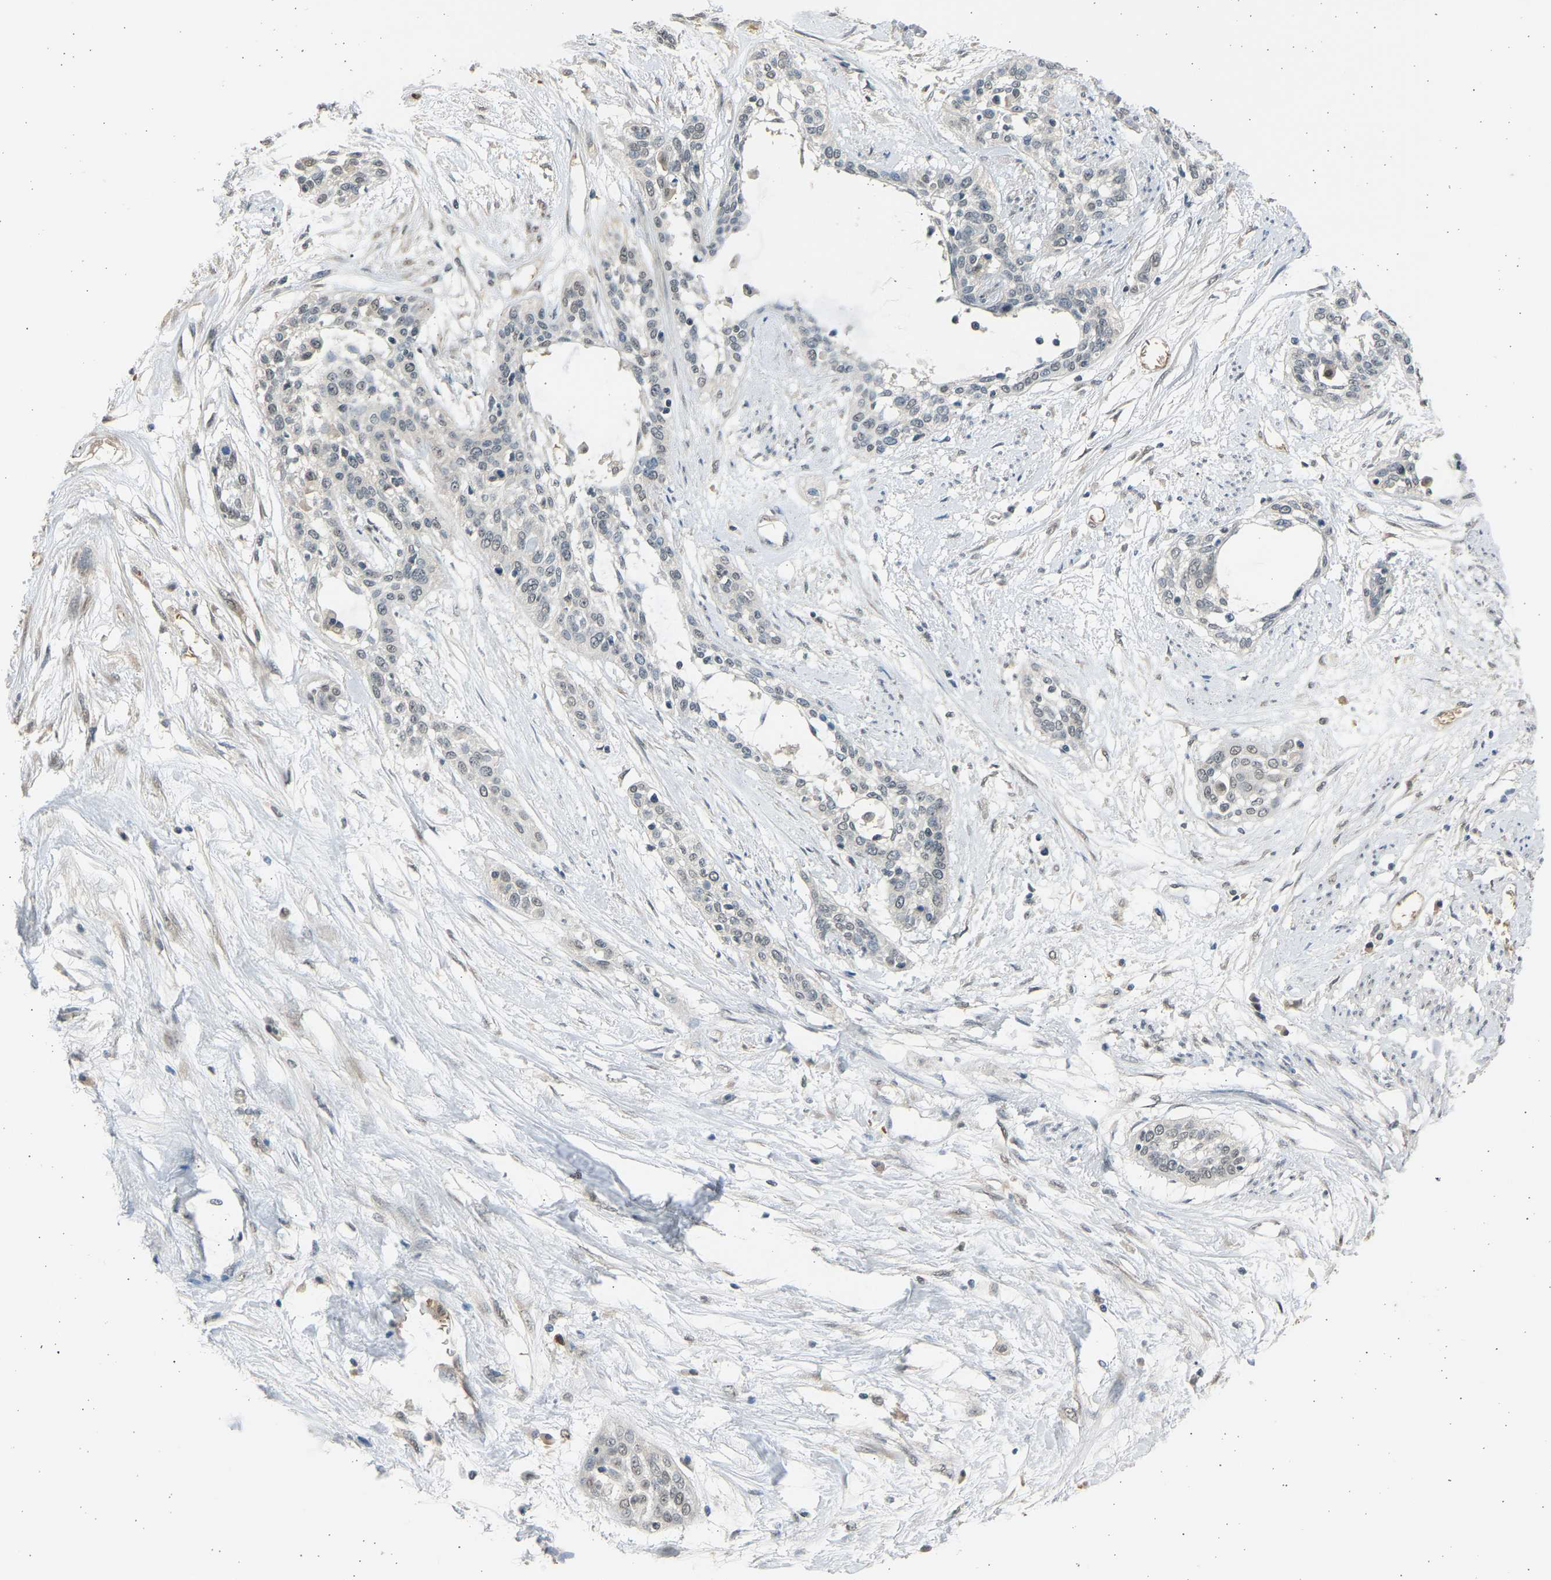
{"staining": {"intensity": "weak", "quantity": "<25%", "location": "nuclear"}, "tissue": "cervical cancer", "cell_type": "Tumor cells", "image_type": "cancer", "snomed": [{"axis": "morphology", "description": "Squamous cell carcinoma, NOS"}, {"axis": "topography", "description": "Cervix"}], "caption": "Cervical squamous cell carcinoma was stained to show a protein in brown. There is no significant positivity in tumor cells. The staining is performed using DAB brown chromogen with nuclei counter-stained in using hematoxylin.", "gene": "BIRC2", "patient": {"sex": "female", "age": 57}}